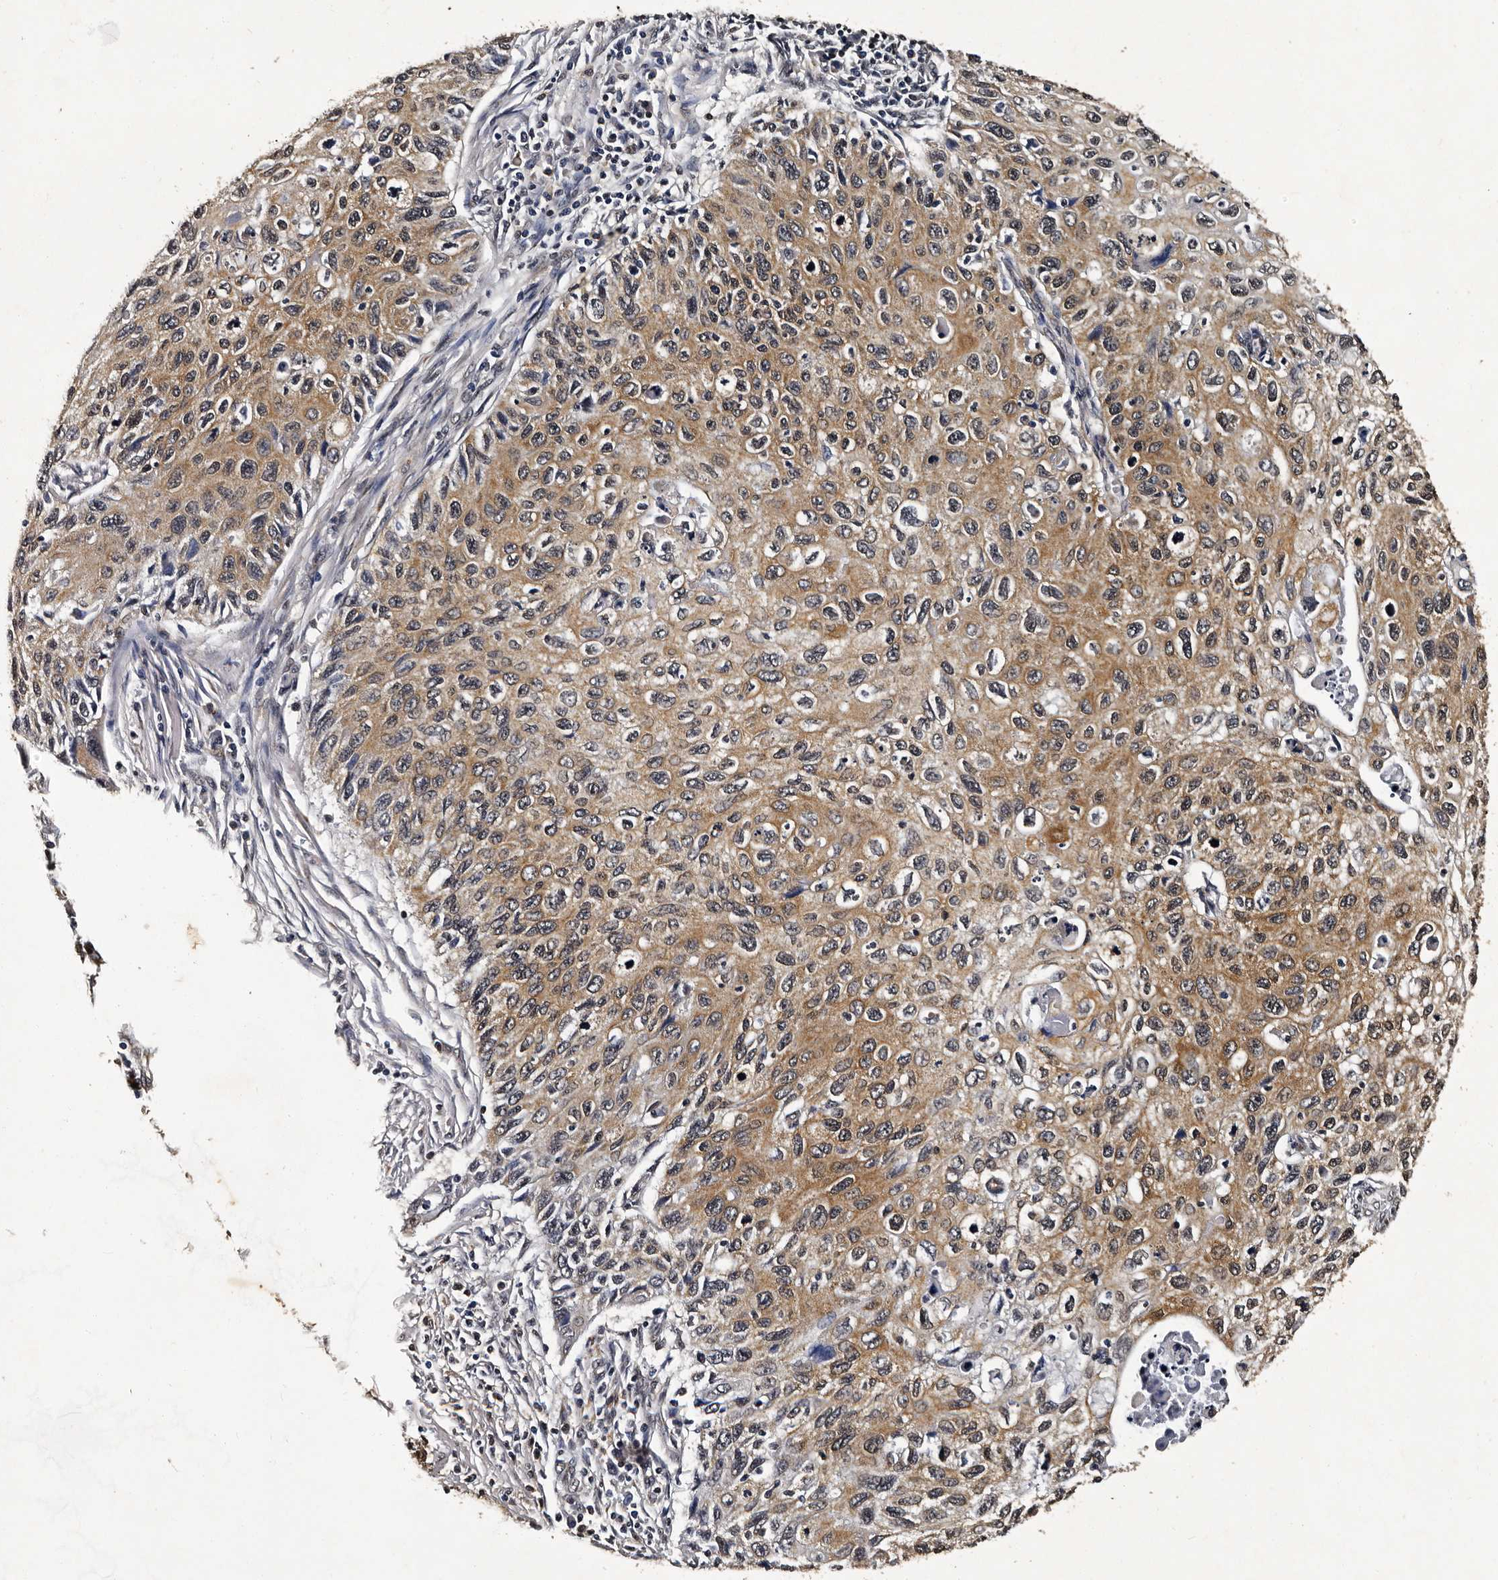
{"staining": {"intensity": "moderate", "quantity": ">75%", "location": "cytoplasmic/membranous"}, "tissue": "cervical cancer", "cell_type": "Tumor cells", "image_type": "cancer", "snomed": [{"axis": "morphology", "description": "Squamous cell carcinoma, NOS"}, {"axis": "topography", "description": "Cervix"}], "caption": "A medium amount of moderate cytoplasmic/membranous expression is present in approximately >75% of tumor cells in cervical cancer (squamous cell carcinoma) tissue.", "gene": "CPNE3", "patient": {"sex": "female", "age": 70}}